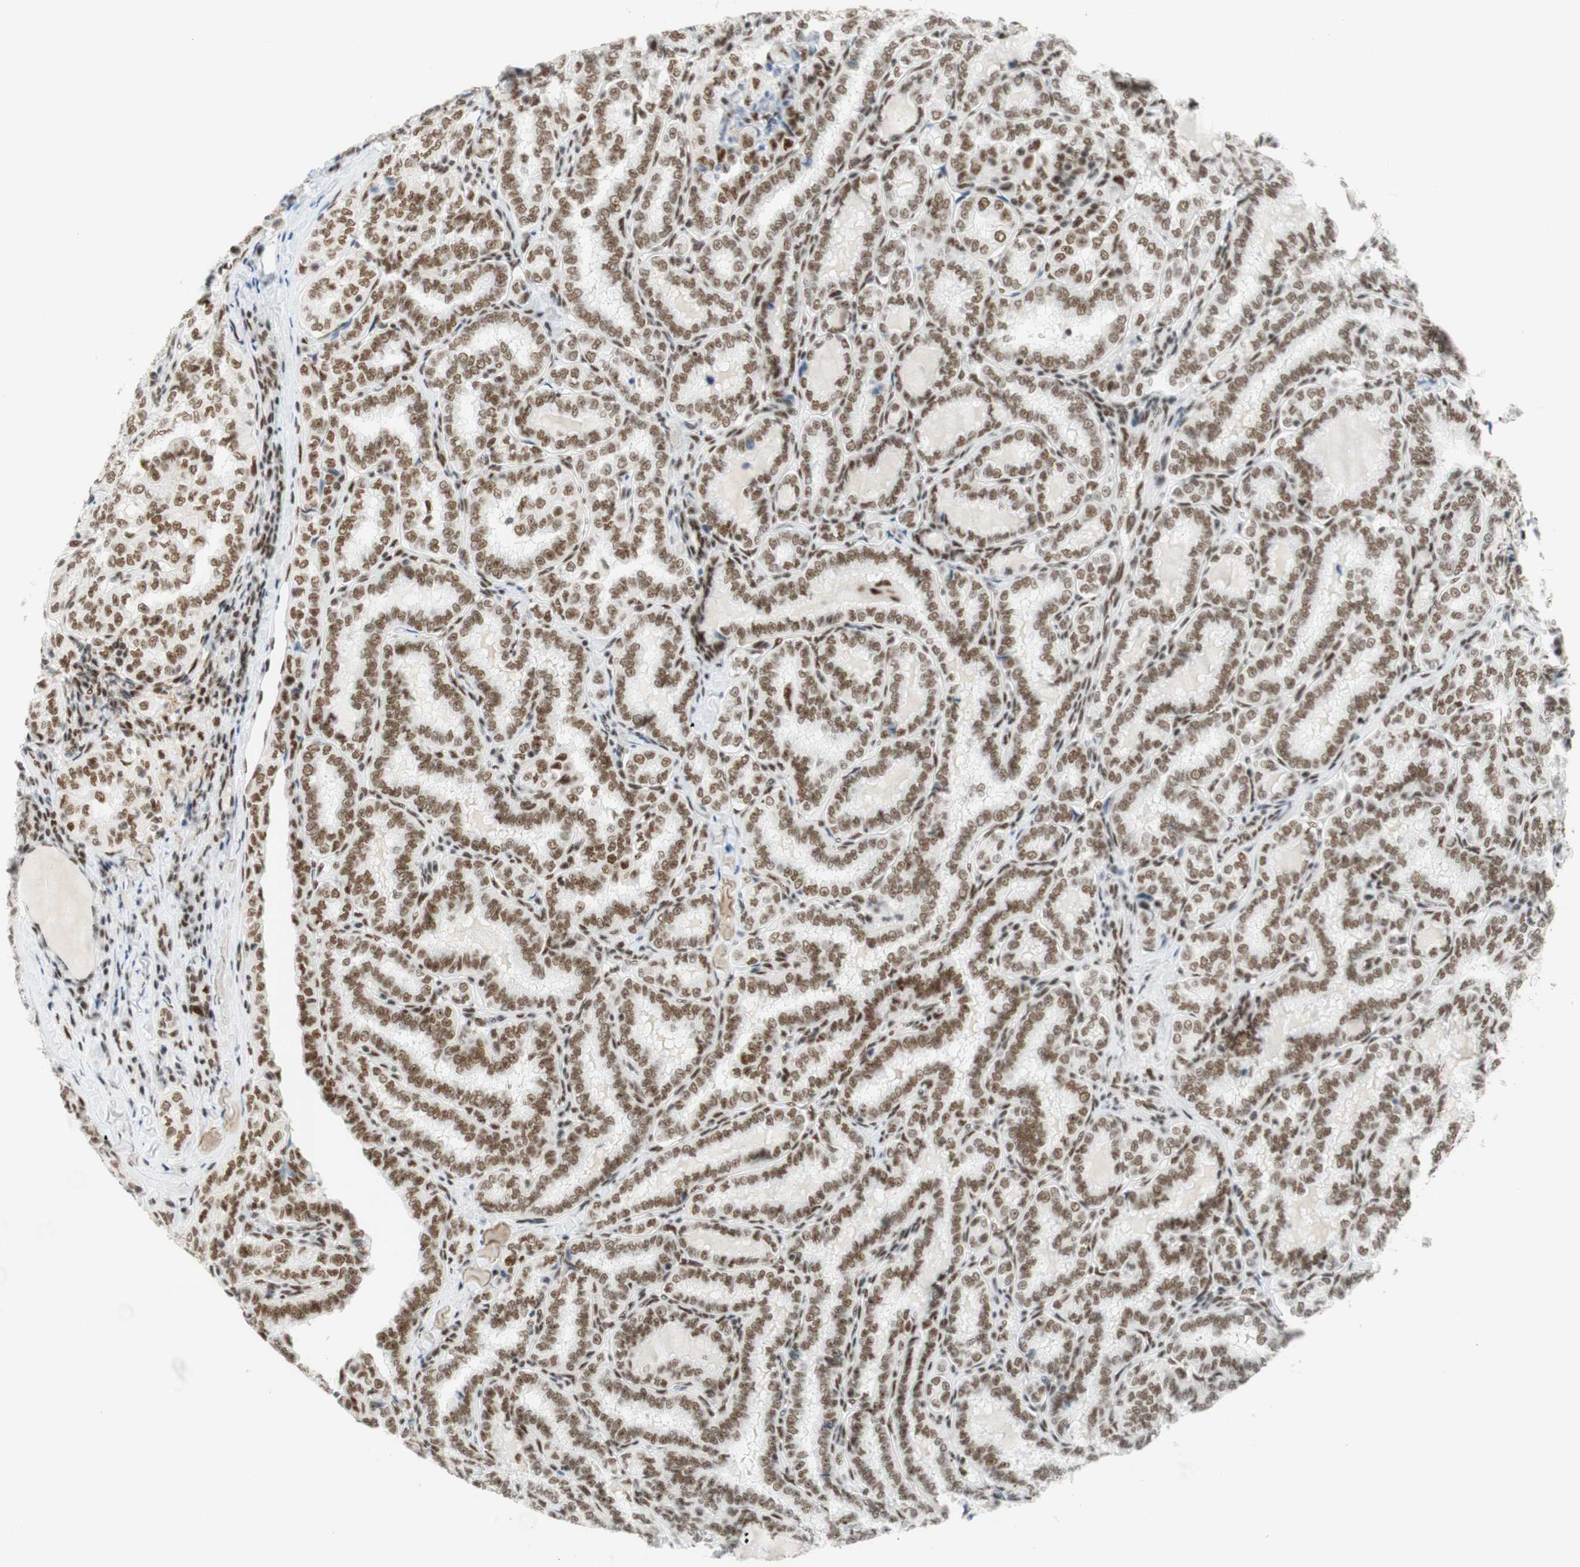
{"staining": {"intensity": "moderate", "quantity": ">75%", "location": "nuclear"}, "tissue": "thyroid cancer", "cell_type": "Tumor cells", "image_type": "cancer", "snomed": [{"axis": "morphology", "description": "Normal tissue, NOS"}, {"axis": "morphology", "description": "Papillary adenocarcinoma, NOS"}, {"axis": "topography", "description": "Thyroid gland"}], "caption": "Thyroid papillary adenocarcinoma stained for a protein displays moderate nuclear positivity in tumor cells.", "gene": "RNF20", "patient": {"sex": "female", "age": 30}}